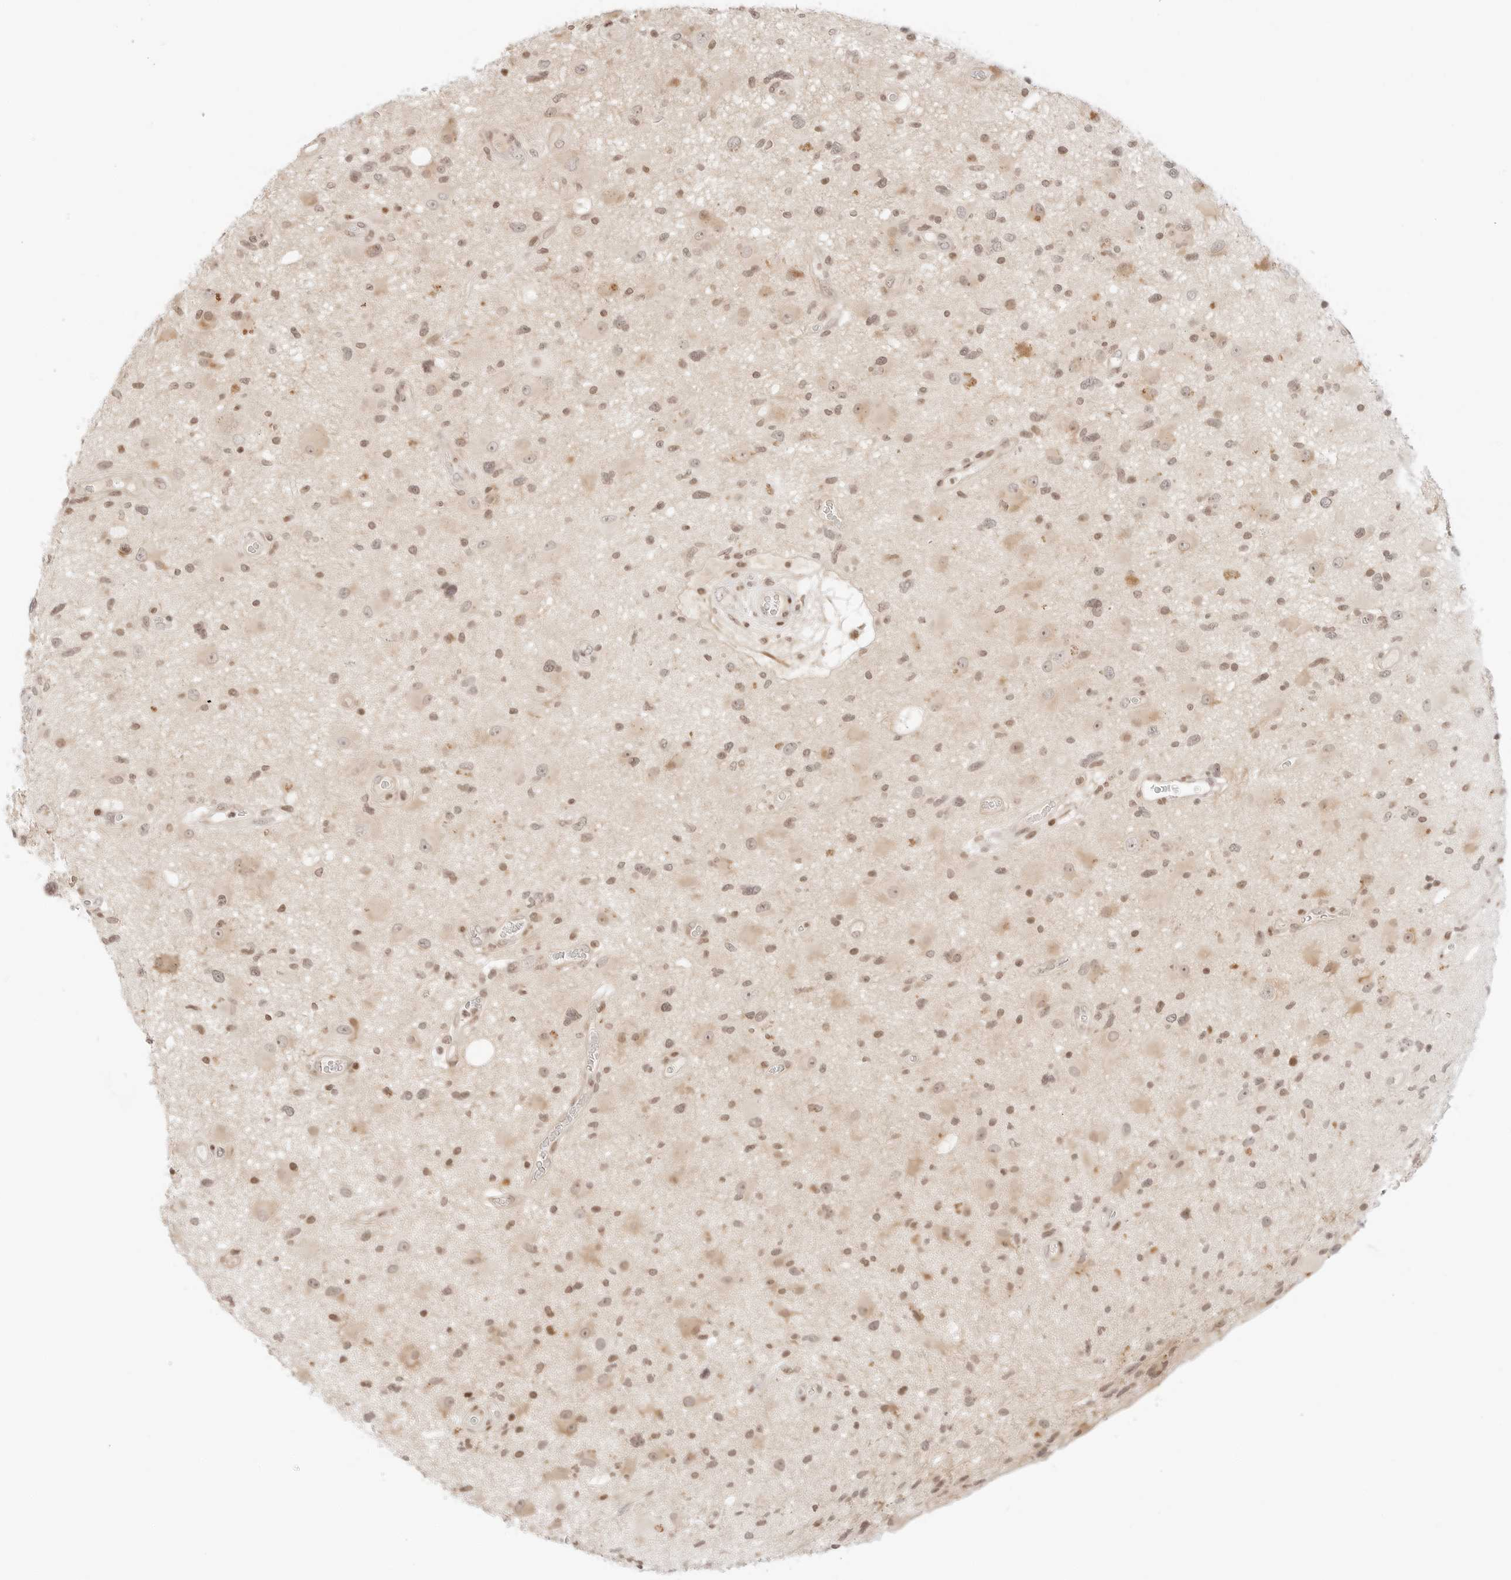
{"staining": {"intensity": "weak", "quantity": ">75%", "location": "cytoplasmic/membranous,nuclear"}, "tissue": "glioma", "cell_type": "Tumor cells", "image_type": "cancer", "snomed": [{"axis": "morphology", "description": "Glioma, malignant, High grade"}, {"axis": "topography", "description": "Brain"}], "caption": "Immunohistochemistry (IHC) (DAB) staining of human glioma reveals weak cytoplasmic/membranous and nuclear protein positivity in about >75% of tumor cells. (DAB = brown stain, brightfield microscopy at high magnification).", "gene": "RPS6KL1", "patient": {"sex": "male", "age": 33}}